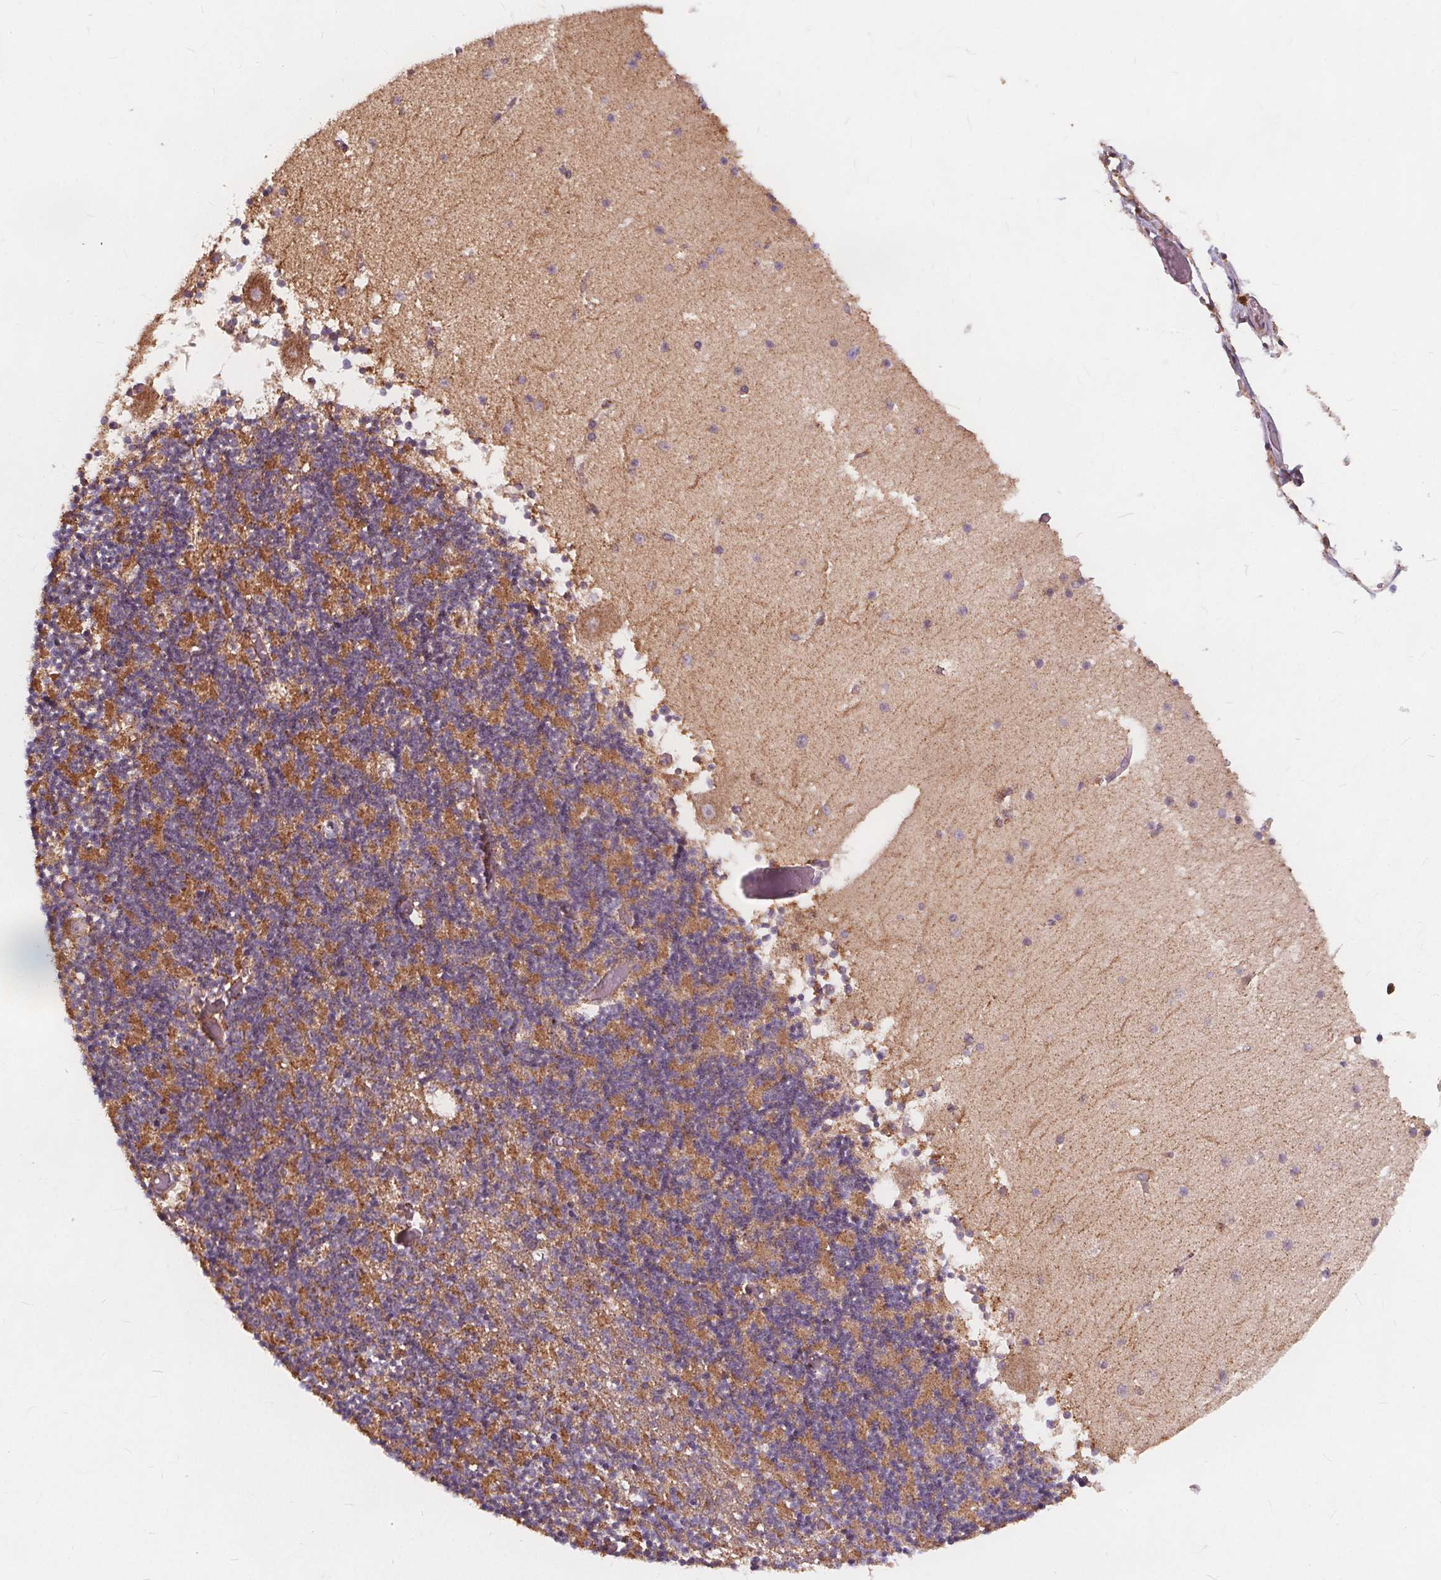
{"staining": {"intensity": "moderate", "quantity": "25%-75%", "location": "cytoplasmic/membranous"}, "tissue": "cerebellum", "cell_type": "Cells in granular layer", "image_type": "normal", "snomed": [{"axis": "morphology", "description": "Normal tissue, NOS"}, {"axis": "topography", "description": "Cerebellum"}], "caption": "IHC image of normal cerebellum: cerebellum stained using immunohistochemistry exhibits medium levels of moderate protein expression localized specifically in the cytoplasmic/membranous of cells in granular layer, appearing as a cytoplasmic/membranous brown color.", "gene": "PLSCR3", "patient": {"sex": "female", "age": 28}}